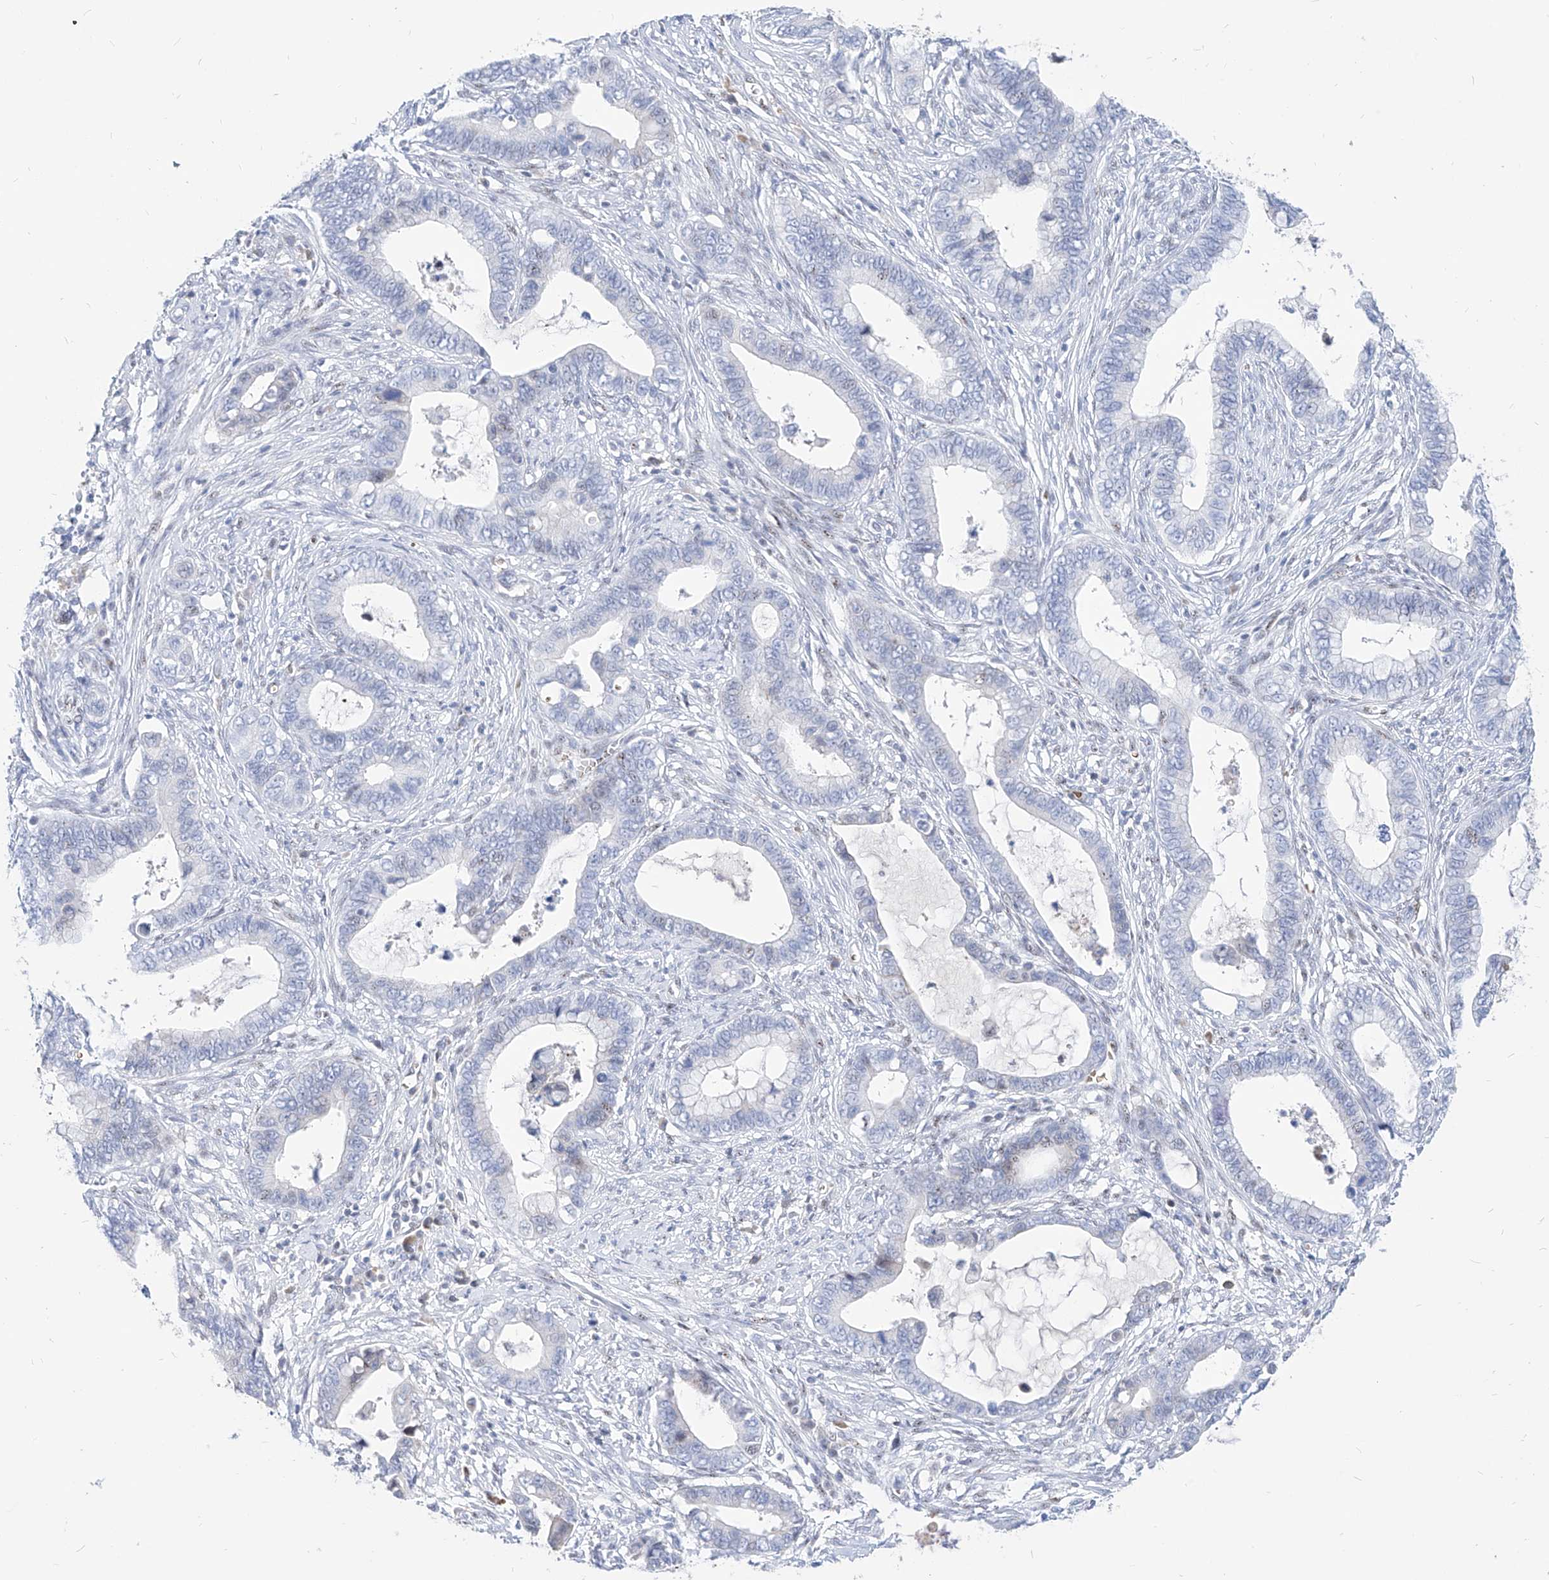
{"staining": {"intensity": "negative", "quantity": "none", "location": "none"}, "tissue": "cervical cancer", "cell_type": "Tumor cells", "image_type": "cancer", "snomed": [{"axis": "morphology", "description": "Adenocarcinoma, NOS"}, {"axis": "topography", "description": "Cervix"}], "caption": "Human cervical adenocarcinoma stained for a protein using IHC reveals no positivity in tumor cells.", "gene": "ZFP42", "patient": {"sex": "female", "age": 44}}